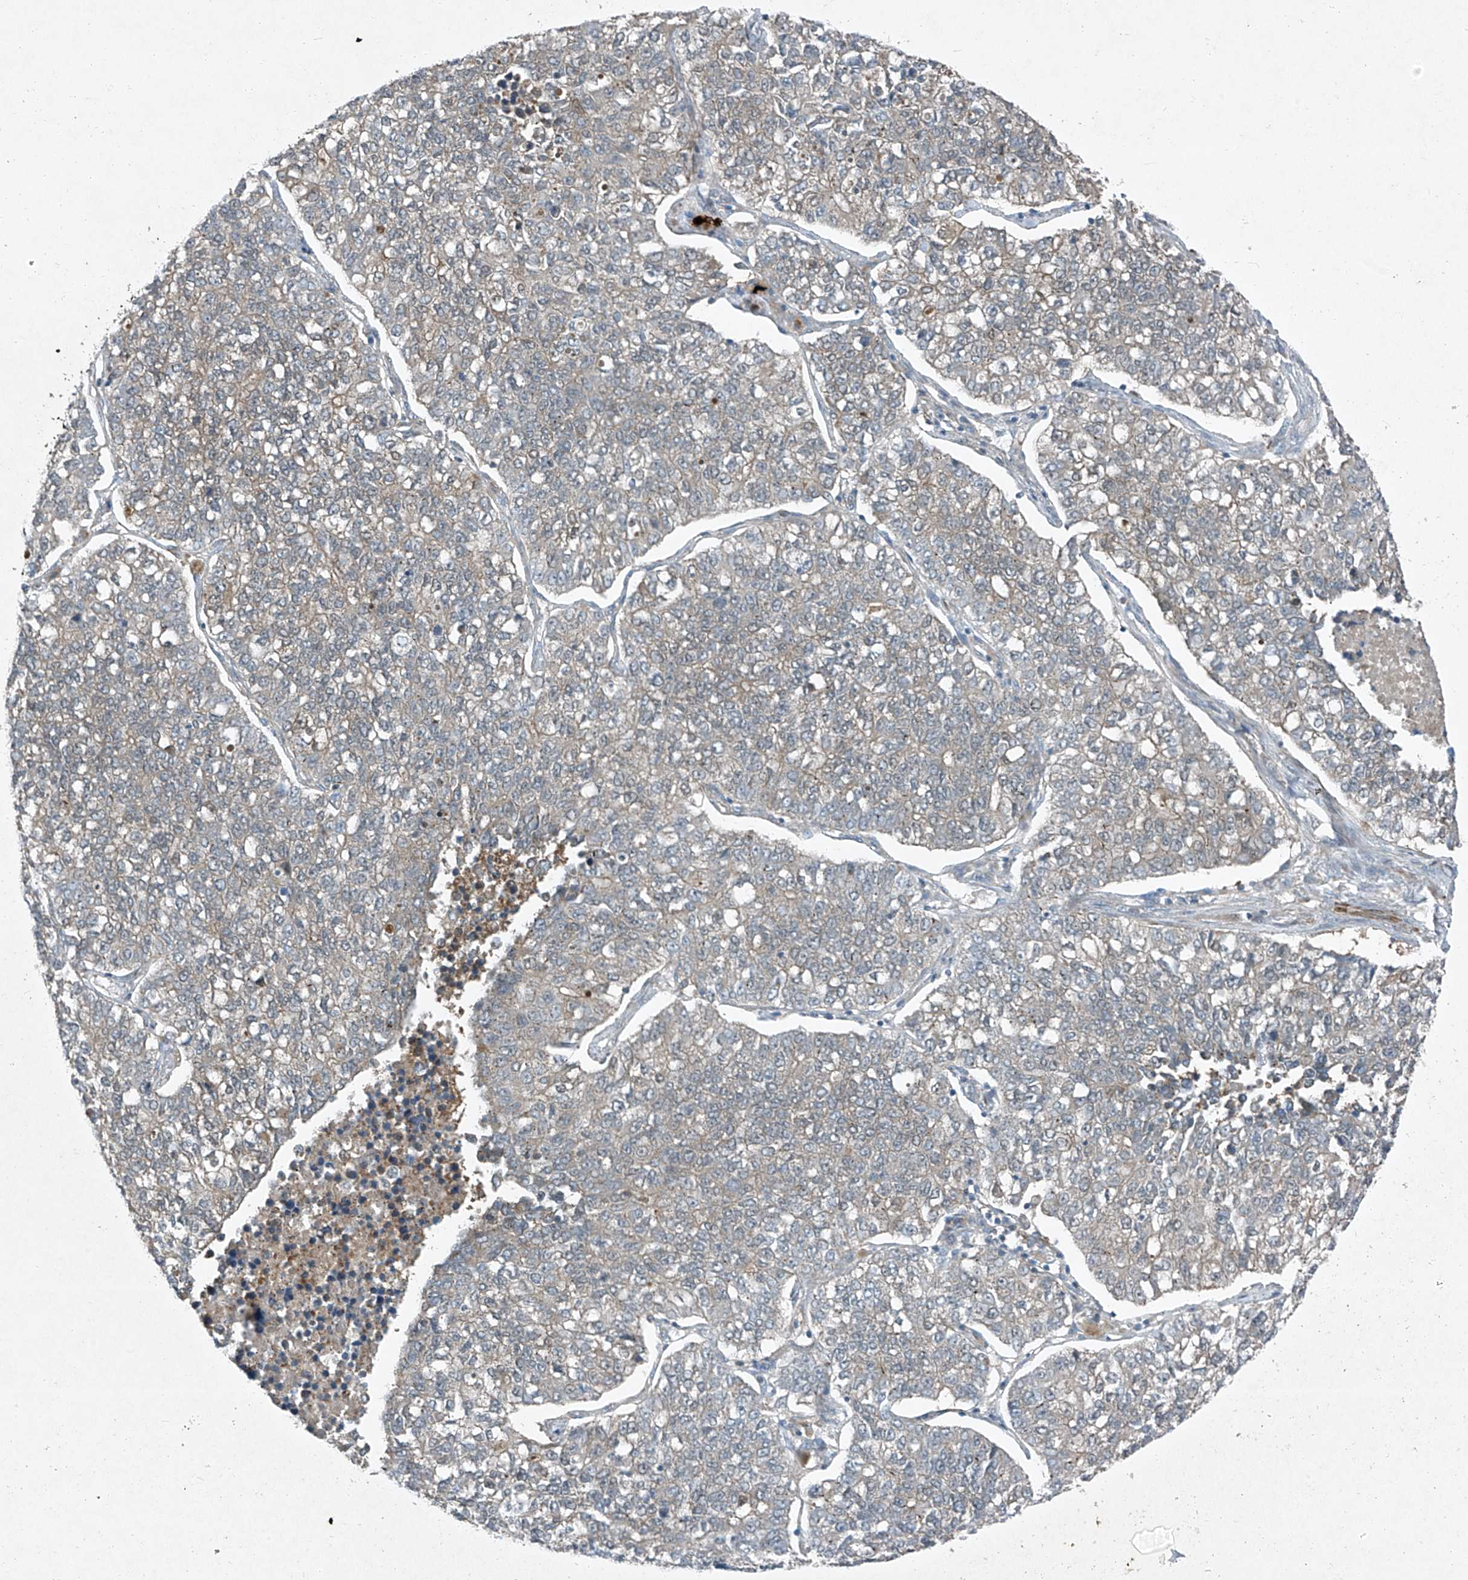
{"staining": {"intensity": "negative", "quantity": "none", "location": "none"}, "tissue": "lung cancer", "cell_type": "Tumor cells", "image_type": "cancer", "snomed": [{"axis": "morphology", "description": "Adenocarcinoma, NOS"}, {"axis": "topography", "description": "Lung"}], "caption": "The IHC micrograph has no significant staining in tumor cells of lung cancer tissue. (Immunohistochemistry, brightfield microscopy, high magnification).", "gene": "PPCS", "patient": {"sex": "male", "age": 49}}